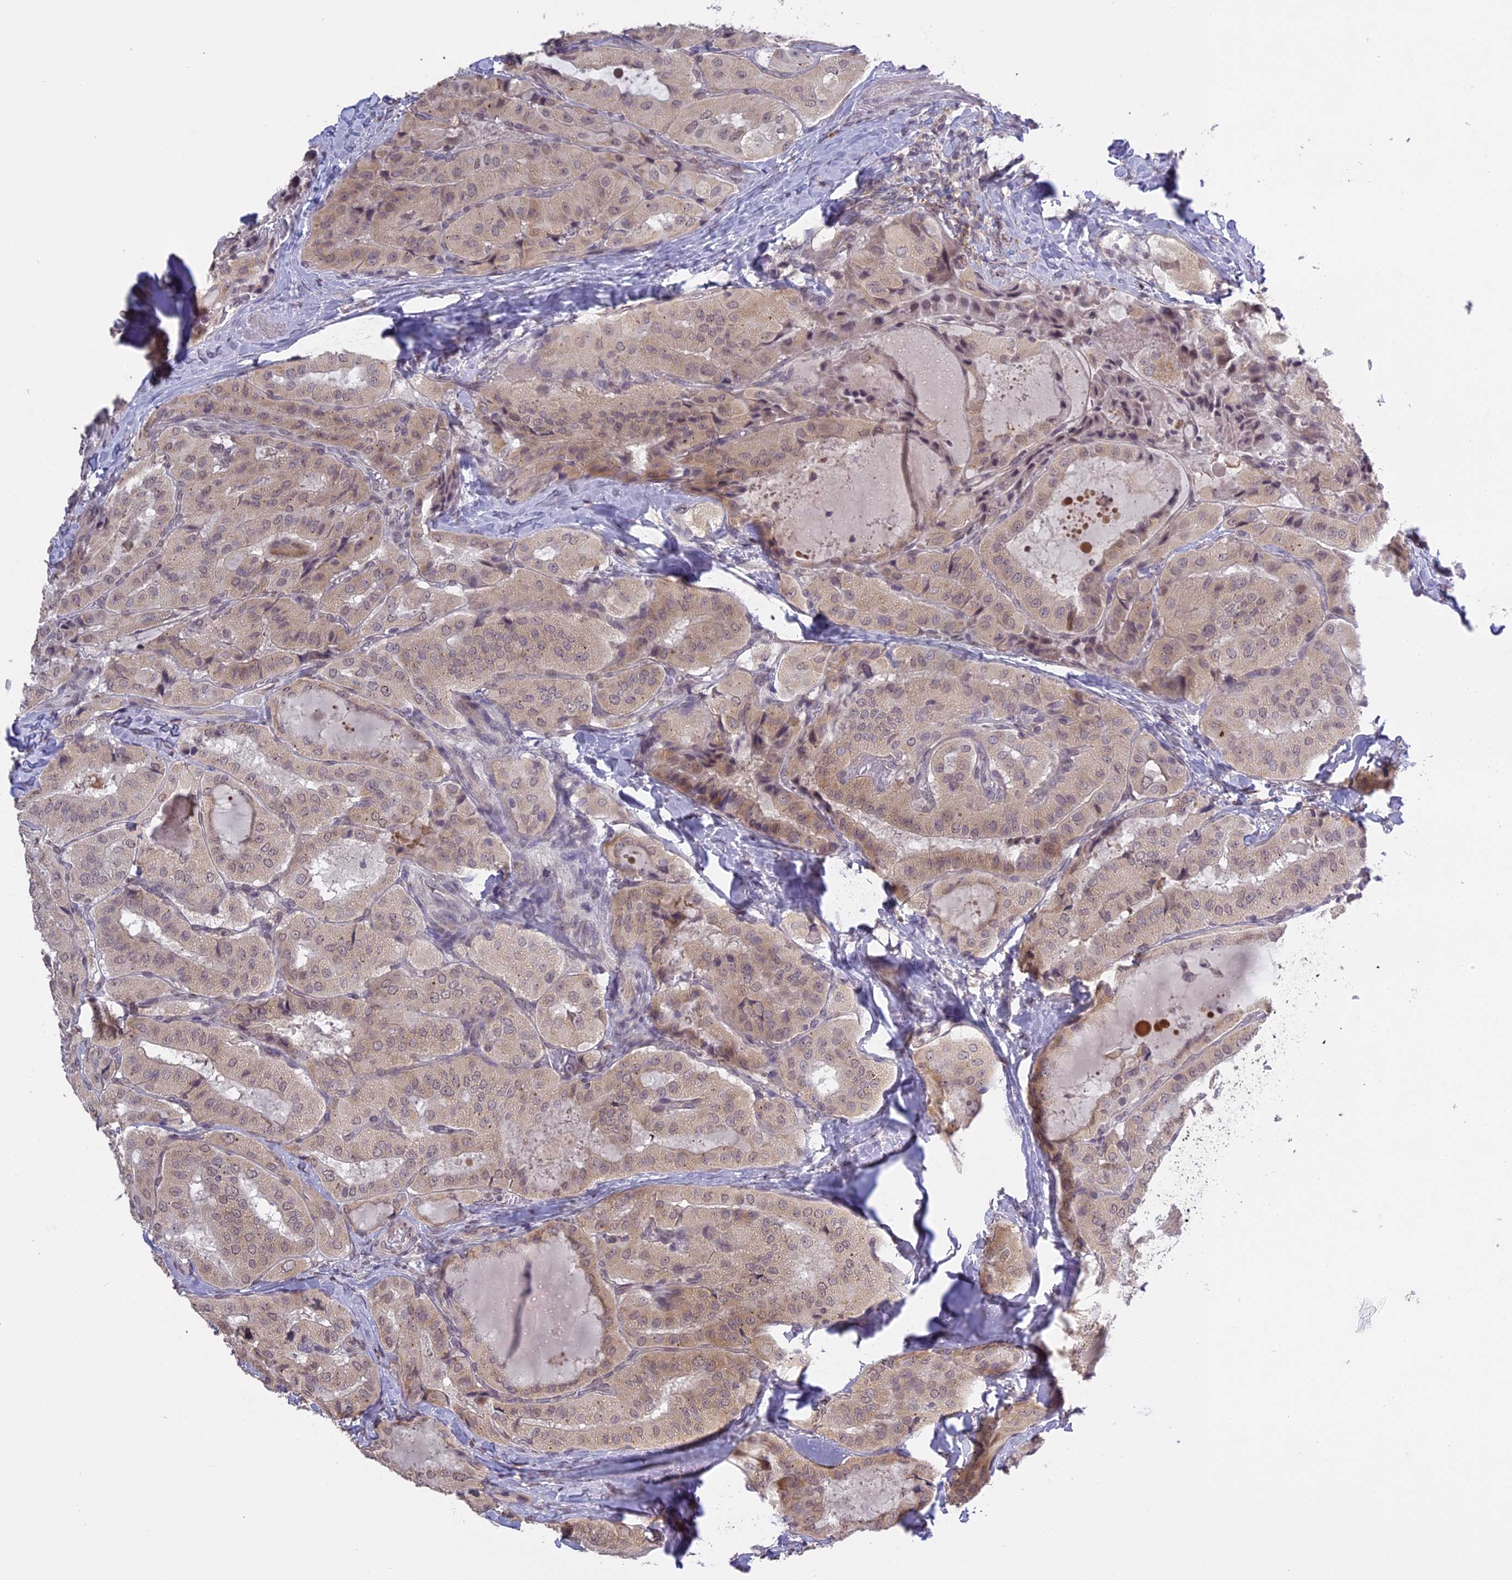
{"staining": {"intensity": "weak", "quantity": "25%-75%", "location": "cytoplasmic/membranous"}, "tissue": "thyroid cancer", "cell_type": "Tumor cells", "image_type": "cancer", "snomed": [{"axis": "morphology", "description": "Normal tissue, NOS"}, {"axis": "morphology", "description": "Papillary adenocarcinoma, NOS"}, {"axis": "topography", "description": "Thyroid gland"}], "caption": "Brown immunohistochemical staining in human thyroid papillary adenocarcinoma exhibits weak cytoplasmic/membranous expression in approximately 25%-75% of tumor cells.", "gene": "ERG28", "patient": {"sex": "female", "age": 59}}